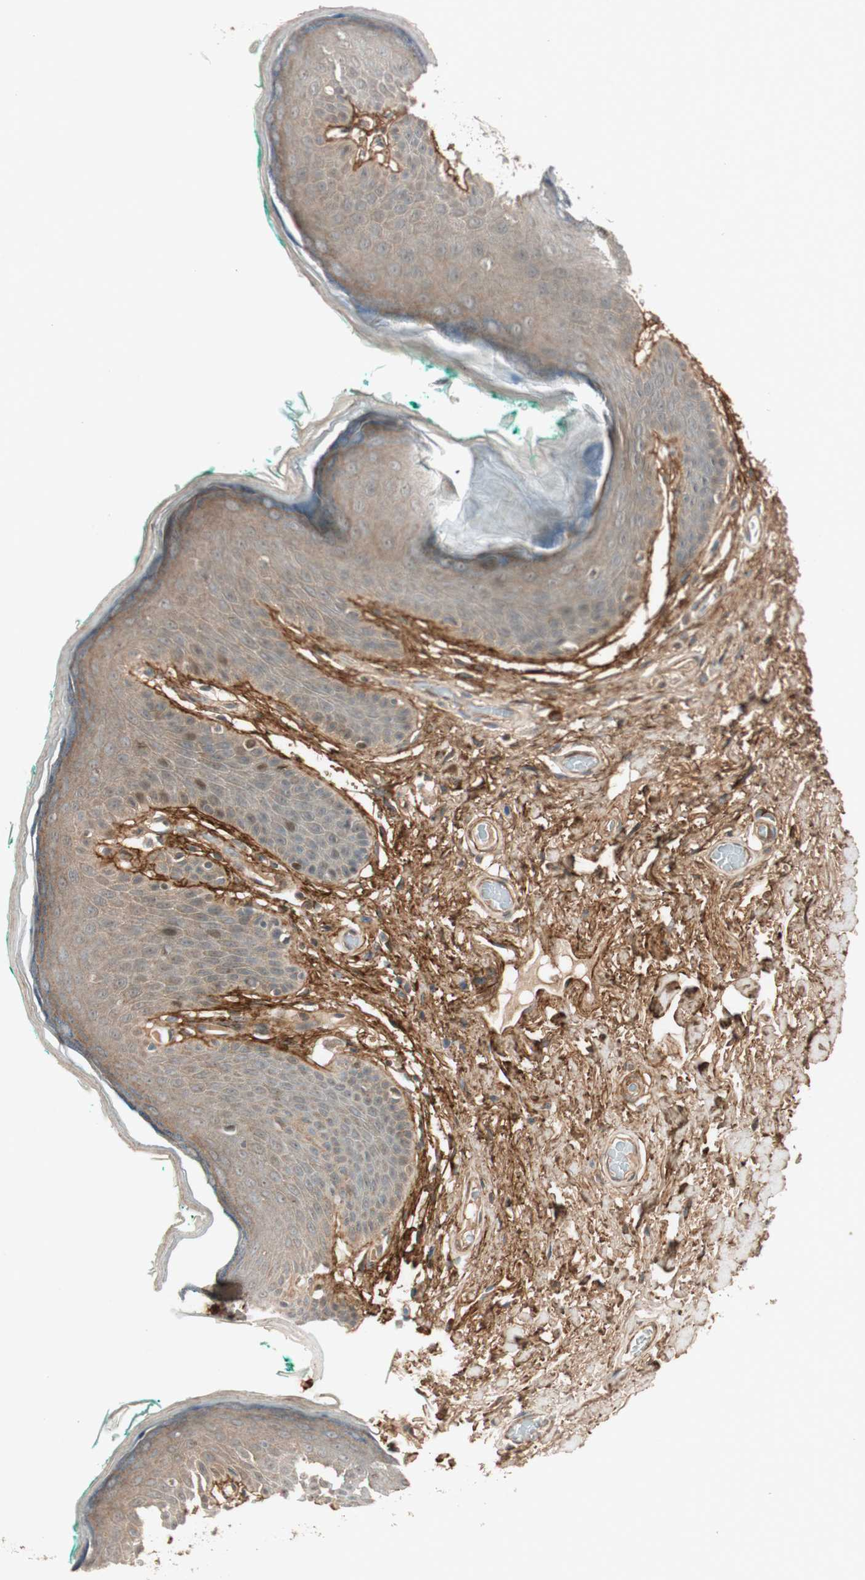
{"staining": {"intensity": "moderate", "quantity": ">75%", "location": "cytoplasmic/membranous,nuclear"}, "tissue": "skin", "cell_type": "Epidermal cells", "image_type": "normal", "snomed": [{"axis": "morphology", "description": "Normal tissue, NOS"}, {"axis": "topography", "description": "Anal"}], "caption": "Epidermal cells display moderate cytoplasmic/membranous,nuclear positivity in approximately >75% of cells in benign skin.", "gene": "EPHA6", "patient": {"sex": "male", "age": 74}}